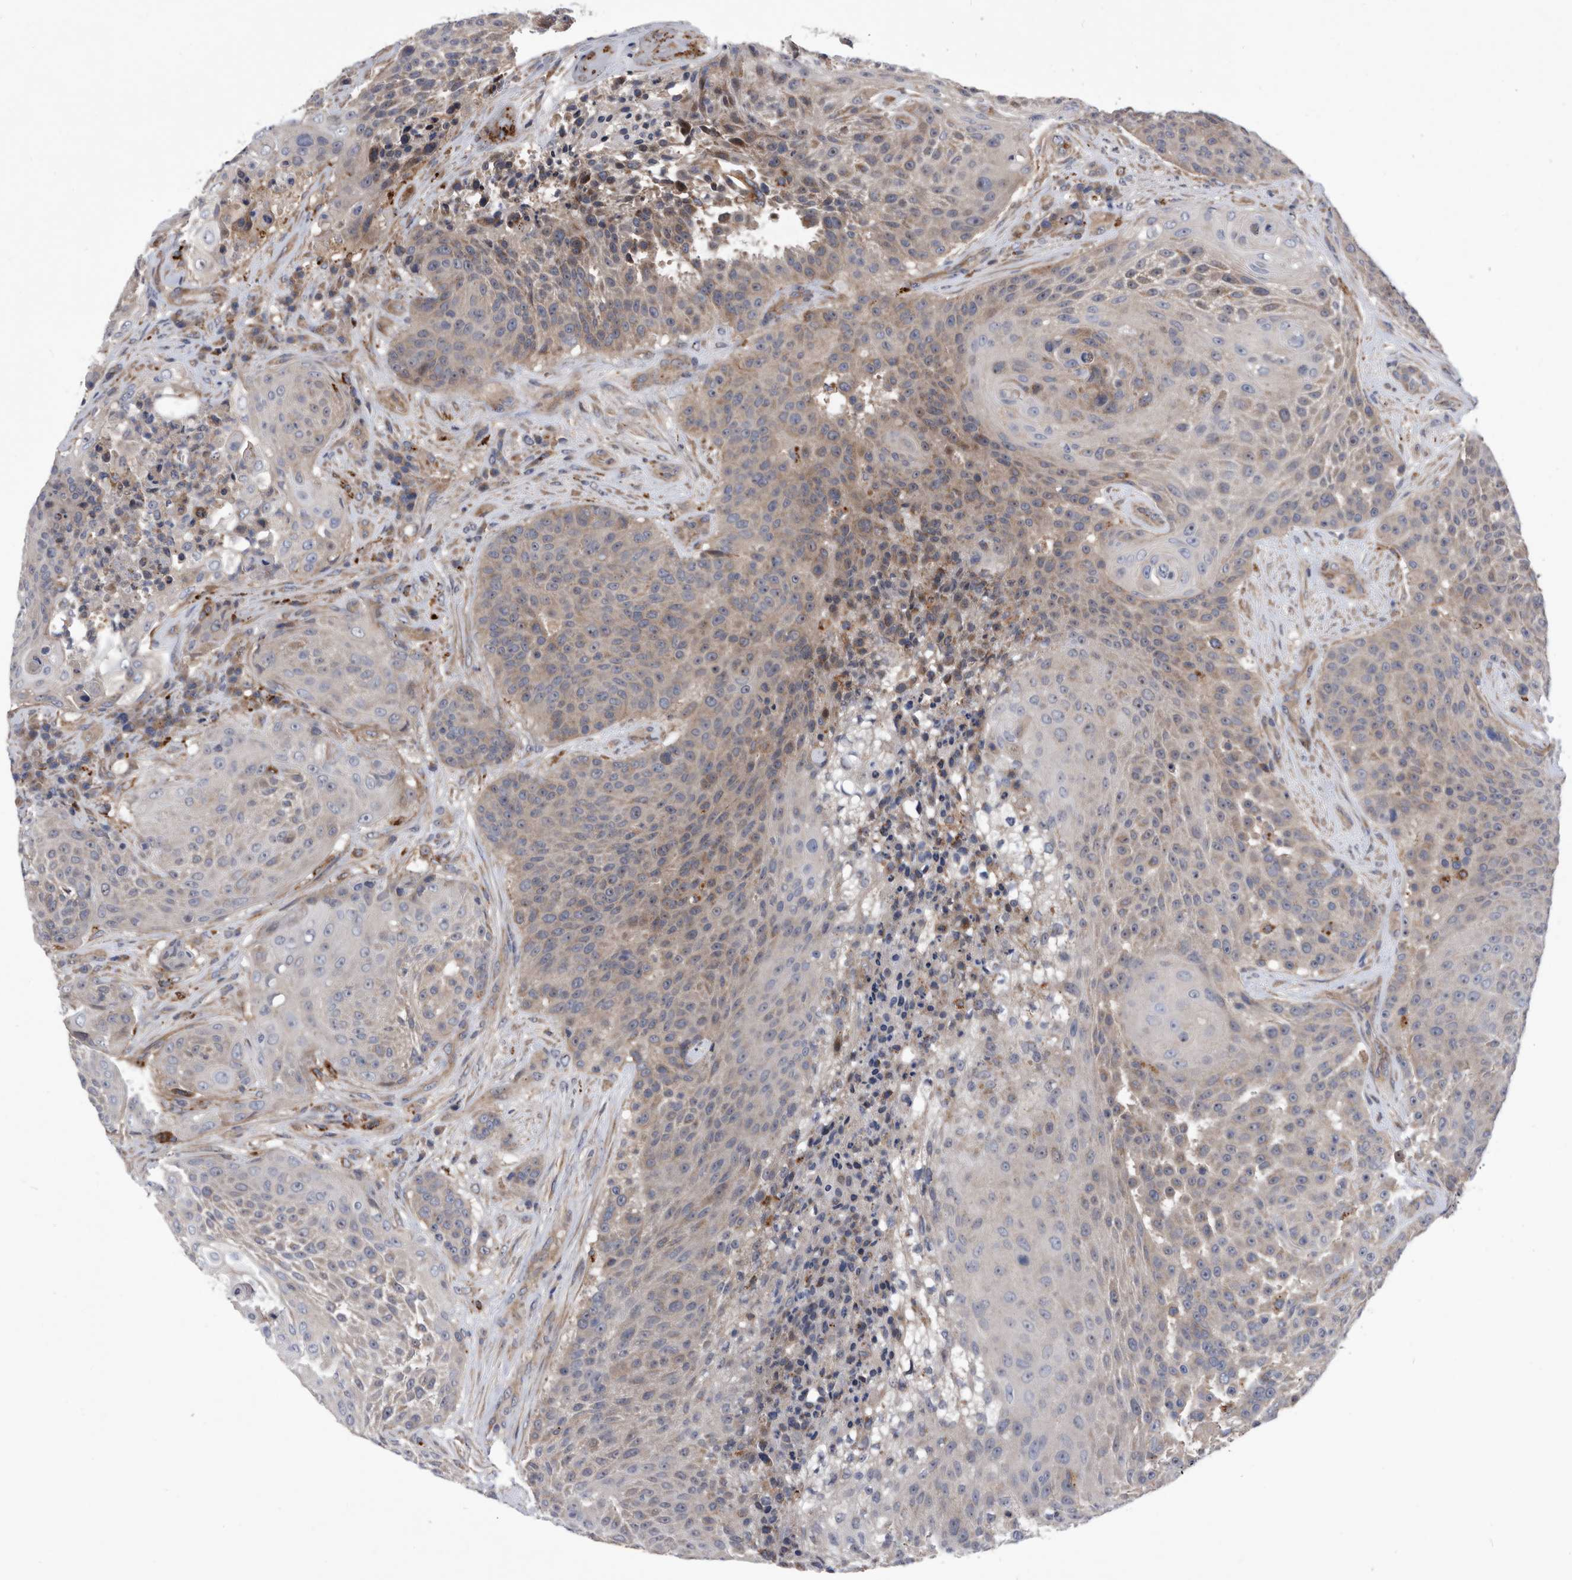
{"staining": {"intensity": "weak", "quantity": "<25%", "location": "cytoplasmic/membranous"}, "tissue": "urothelial cancer", "cell_type": "Tumor cells", "image_type": "cancer", "snomed": [{"axis": "morphology", "description": "Urothelial carcinoma, High grade"}, {"axis": "topography", "description": "Urinary bladder"}], "caption": "A photomicrograph of urothelial cancer stained for a protein shows no brown staining in tumor cells.", "gene": "BAIAP3", "patient": {"sex": "female", "age": 63}}